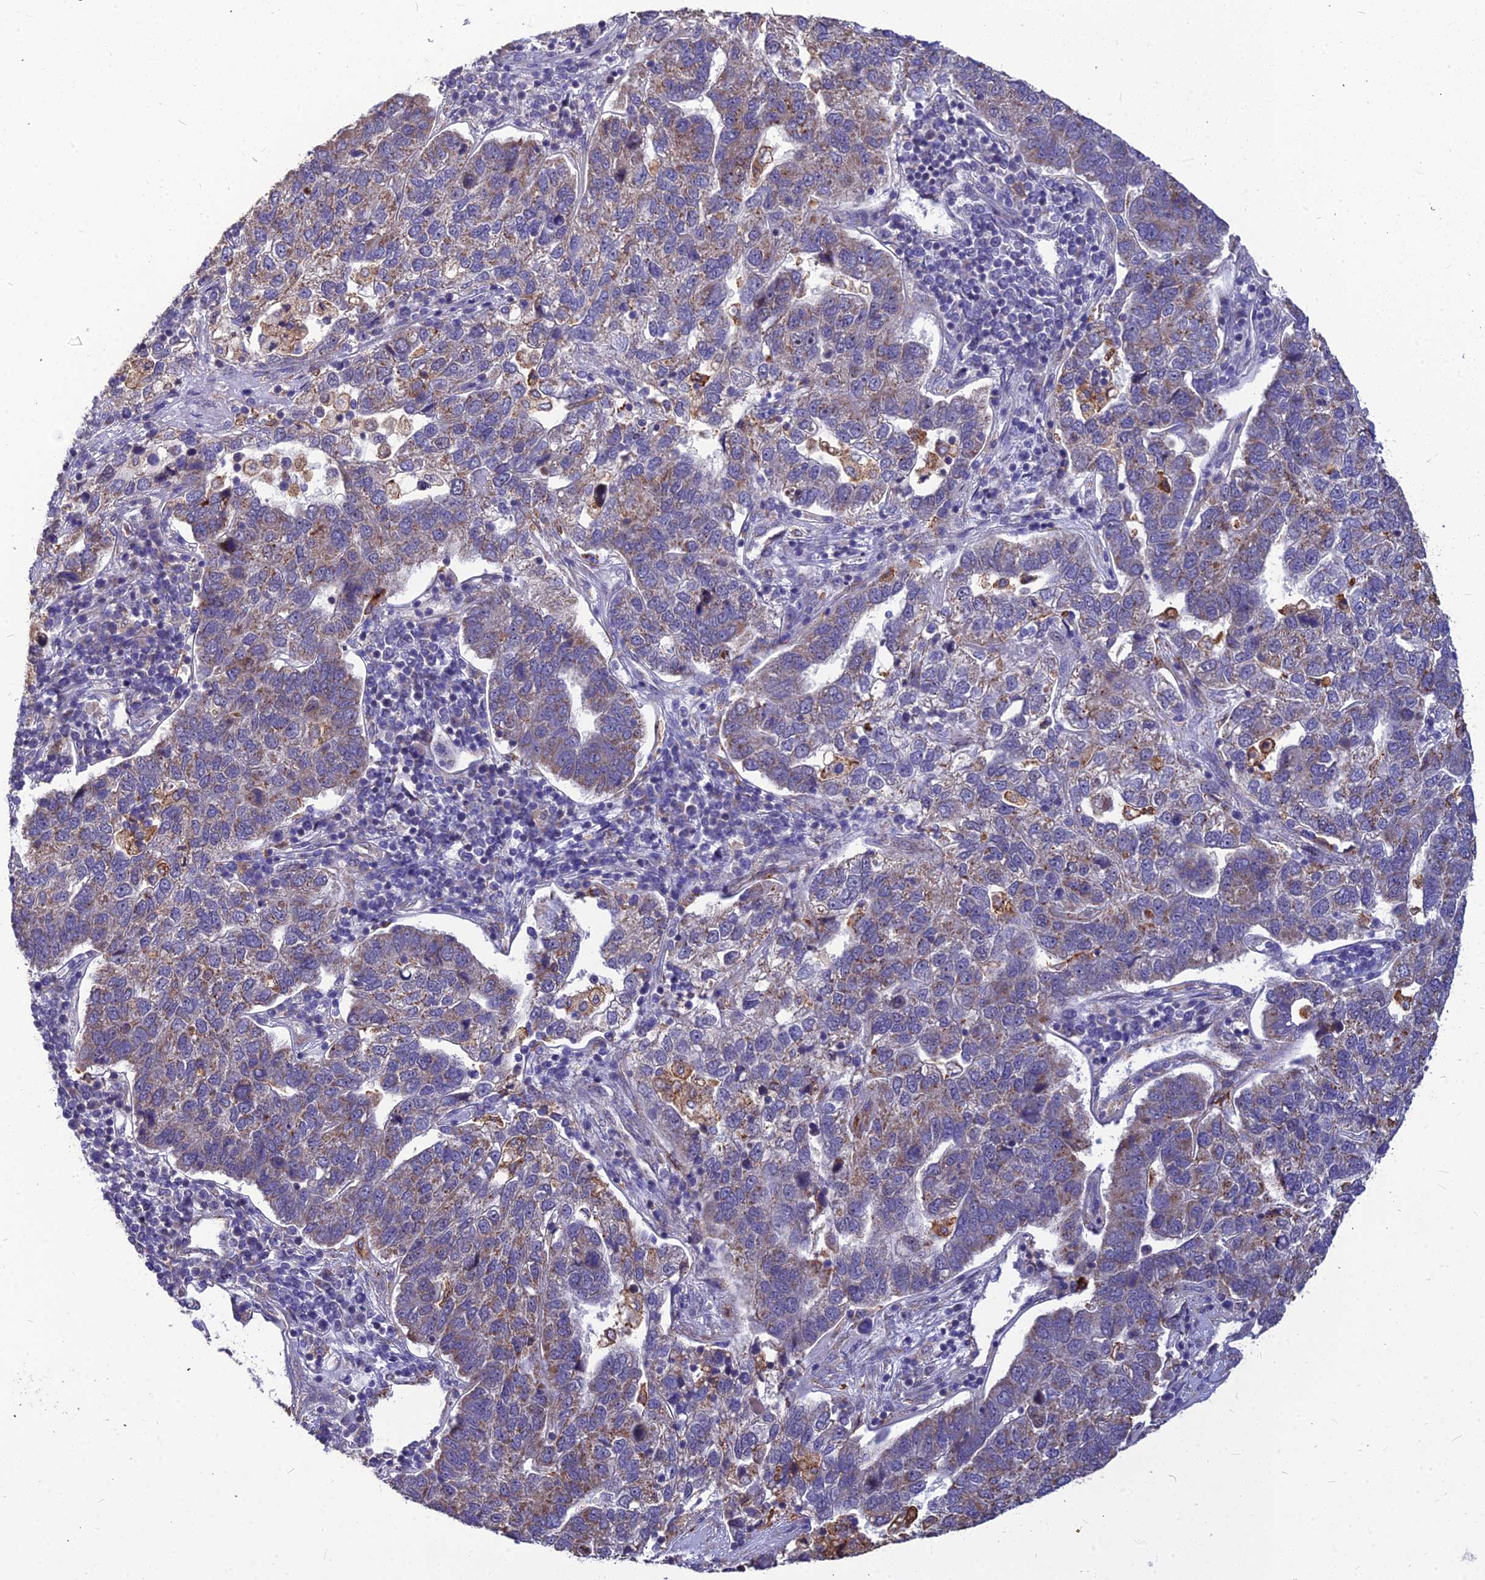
{"staining": {"intensity": "moderate", "quantity": "<25%", "location": "cytoplasmic/membranous"}, "tissue": "pancreatic cancer", "cell_type": "Tumor cells", "image_type": "cancer", "snomed": [{"axis": "morphology", "description": "Adenocarcinoma, NOS"}, {"axis": "topography", "description": "Pancreas"}], "caption": "Immunohistochemical staining of pancreatic adenocarcinoma displays moderate cytoplasmic/membranous protein staining in approximately <25% of tumor cells. (IHC, brightfield microscopy, high magnification).", "gene": "LEKR1", "patient": {"sex": "female", "age": 61}}